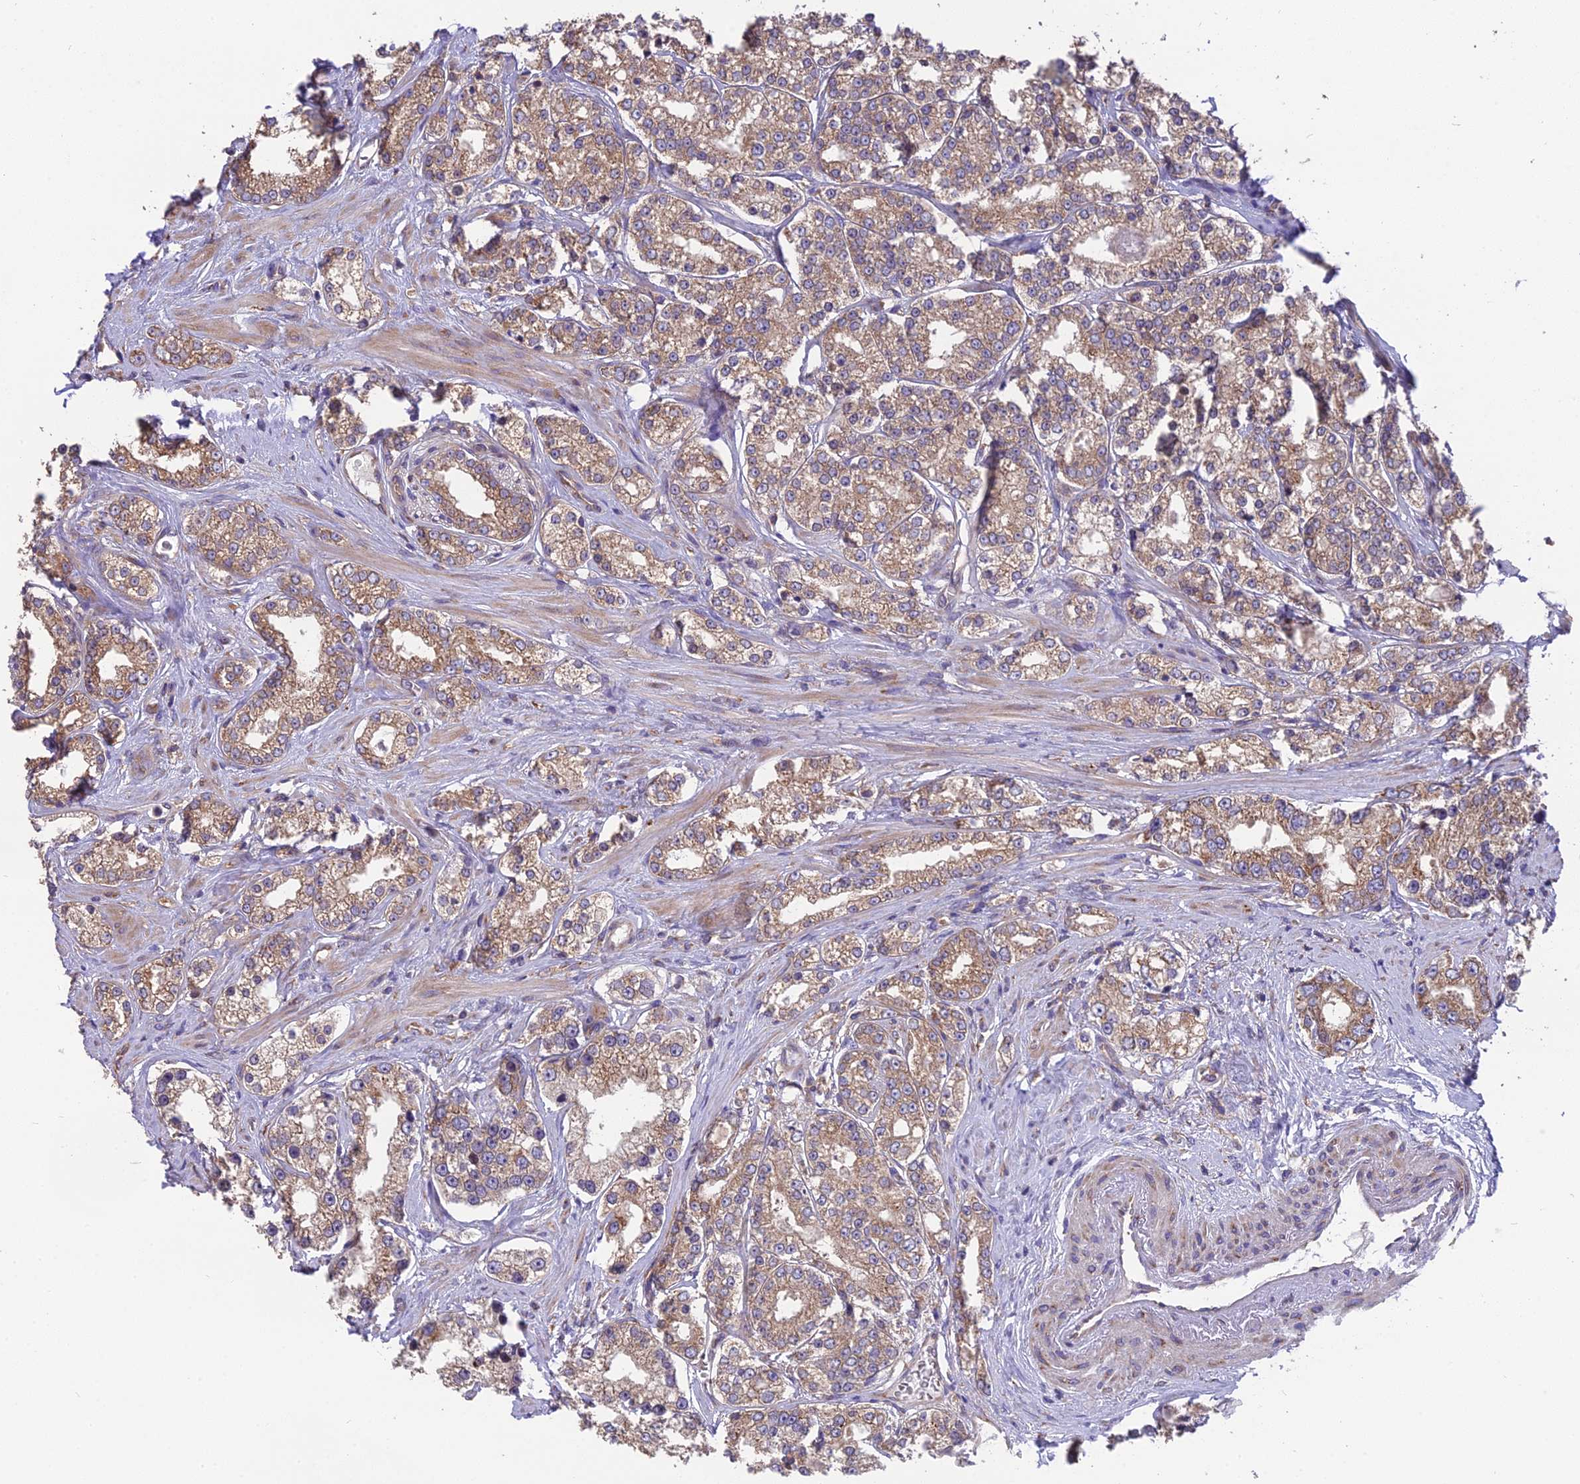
{"staining": {"intensity": "moderate", "quantity": ">75%", "location": "cytoplasmic/membranous"}, "tissue": "prostate cancer", "cell_type": "Tumor cells", "image_type": "cancer", "snomed": [{"axis": "morphology", "description": "Normal tissue, NOS"}, {"axis": "morphology", "description": "Adenocarcinoma, High grade"}, {"axis": "topography", "description": "Prostate"}], "caption": "DAB immunohistochemical staining of high-grade adenocarcinoma (prostate) displays moderate cytoplasmic/membranous protein staining in approximately >75% of tumor cells. (Brightfield microscopy of DAB IHC at high magnification).", "gene": "BLOC1S4", "patient": {"sex": "male", "age": 83}}